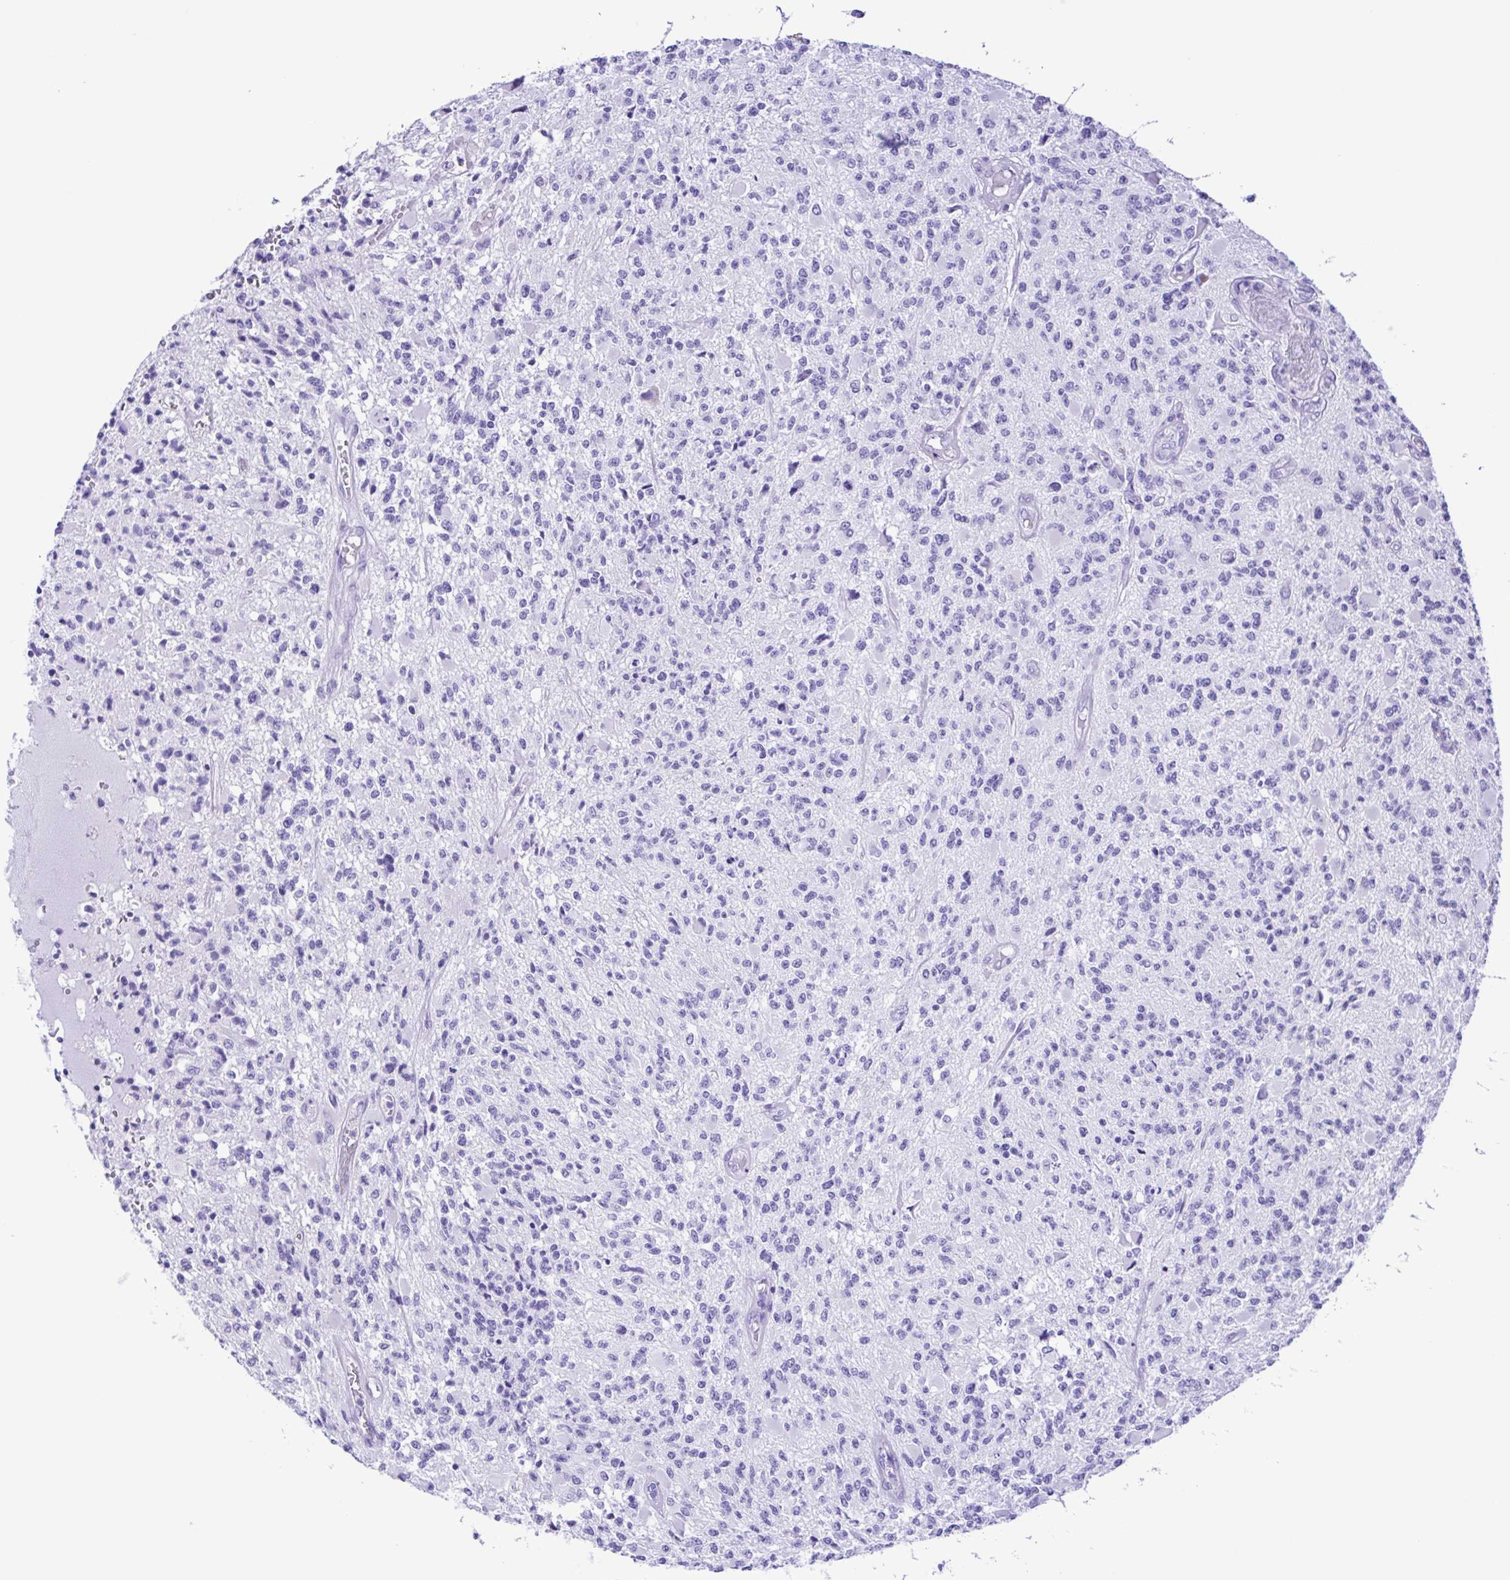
{"staining": {"intensity": "negative", "quantity": "none", "location": "none"}, "tissue": "glioma", "cell_type": "Tumor cells", "image_type": "cancer", "snomed": [{"axis": "morphology", "description": "Glioma, malignant, High grade"}, {"axis": "topography", "description": "Brain"}], "caption": "Tumor cells are negative for protein expression in human glioma.", "gene": "ERP27", "patient": {"sex": "female", "age": 63}}